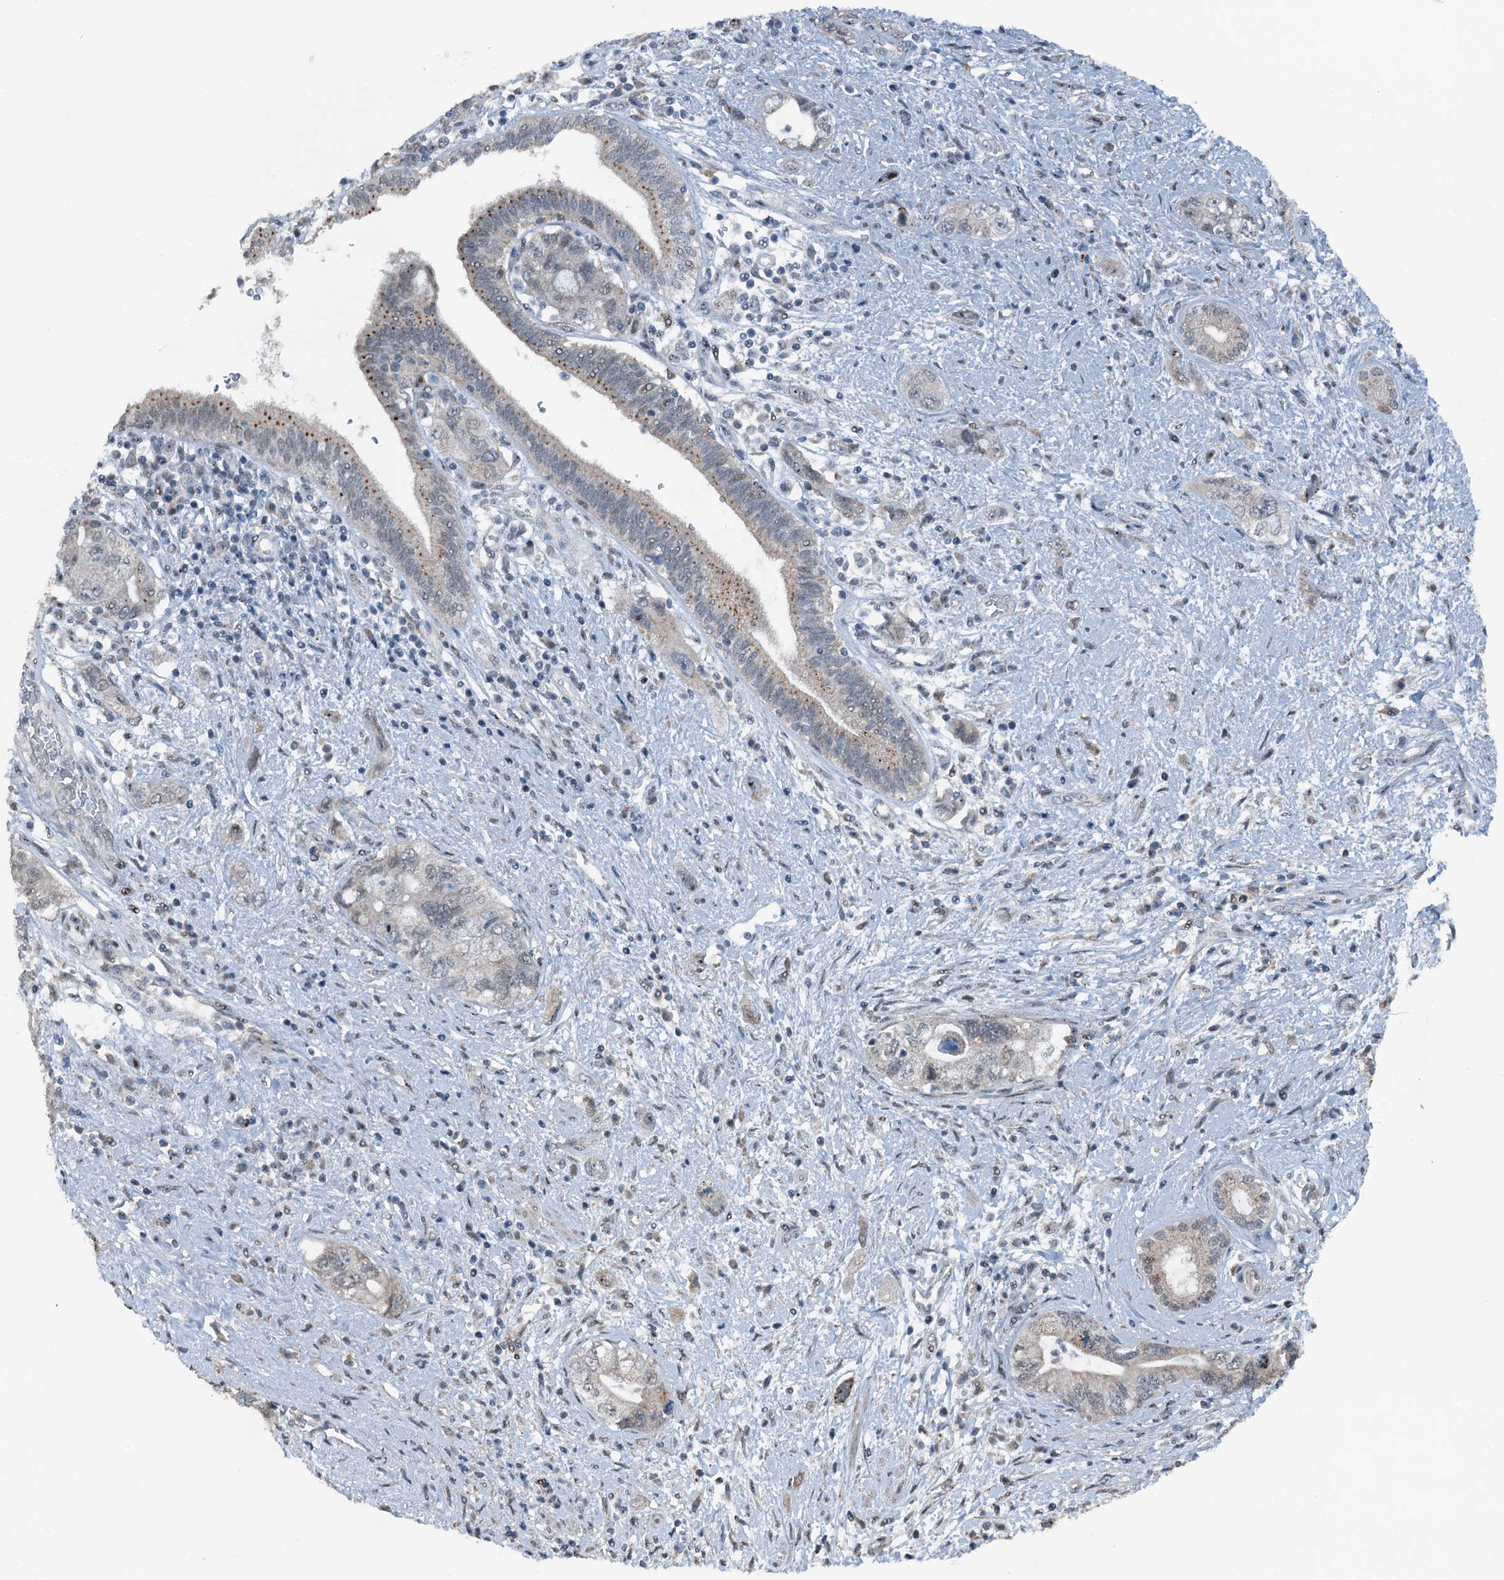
{"staining": {"intensity": "negative", "quantity": "none", "location": "none"}, "tissue": "pancreatic cancer", "cell_type": "Tumor cells", "image_type": "cancer", "snomed": [{"axis": "morphology", "description": "Adenocarcinoma, NOS"}, {"axis": "topography", "description": "Pancreas"}], "caption": "This is an immunohistochemistry (IHC) micrograph of human pancreatic adenocarcinoma. There is no staining in tumor cells.", "gene": "BMERB1", "patient": {"sex": "female", "age": 73}}